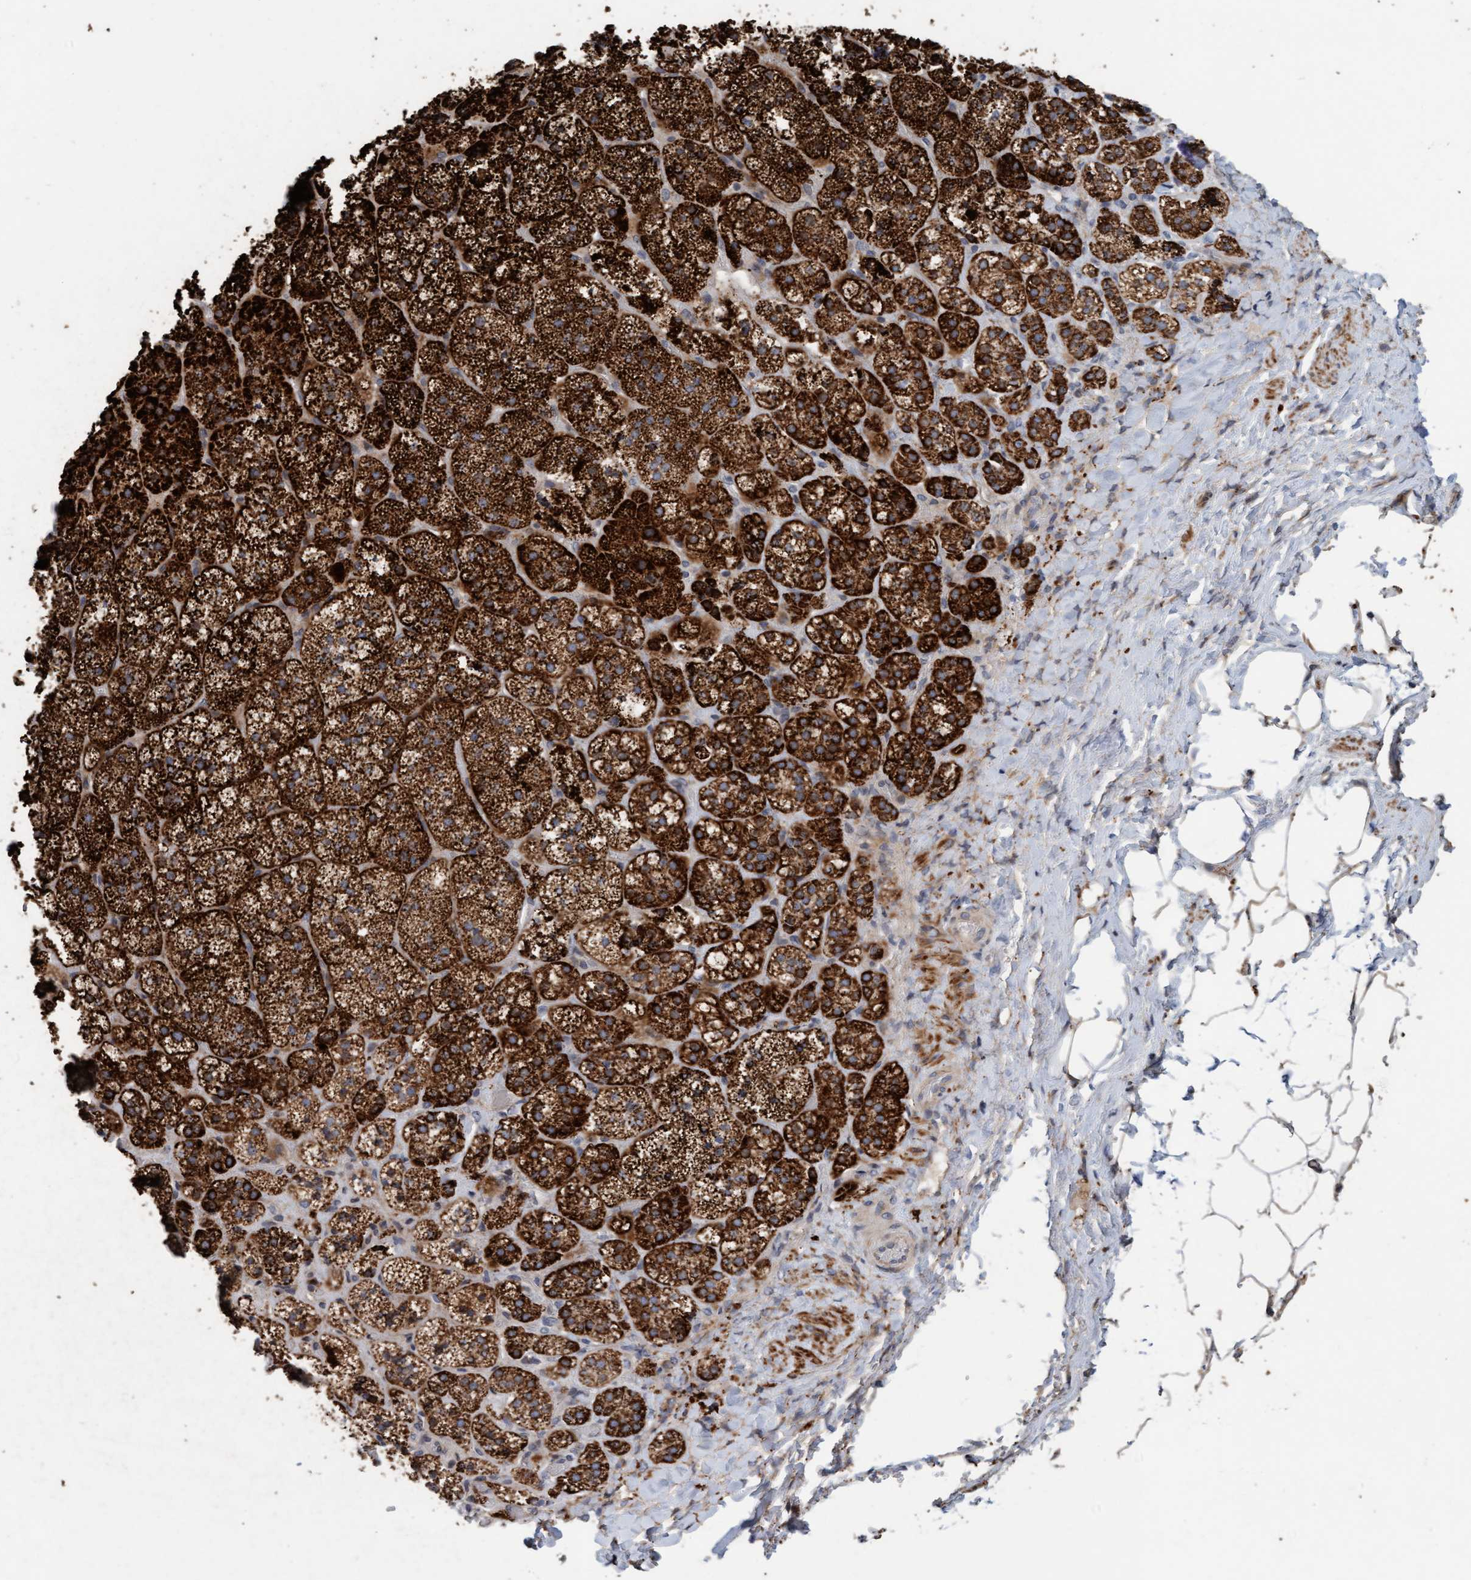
{"staining": {"intensity": "strong", "quantity": ">75%", "location": "cytoplasmic/membranous"}, "tissue": "adrenal gland", "cell_type": "Glandular cells", "image_type": "normal", "snomed": [{"axis": "morphology", "description": "Normal tissue, NOS"}, {"axis": "topography", "description": "Adrenal gland"}], "caption": "This histopathology image demonstrates IHC staining of unremarkable human adrenal gland, with high strong cytoplasmic/membranous positivity in about >75% of glandular cells.", "gene": "LONRF1", "patient": {"sex": "female", "age": 44}}